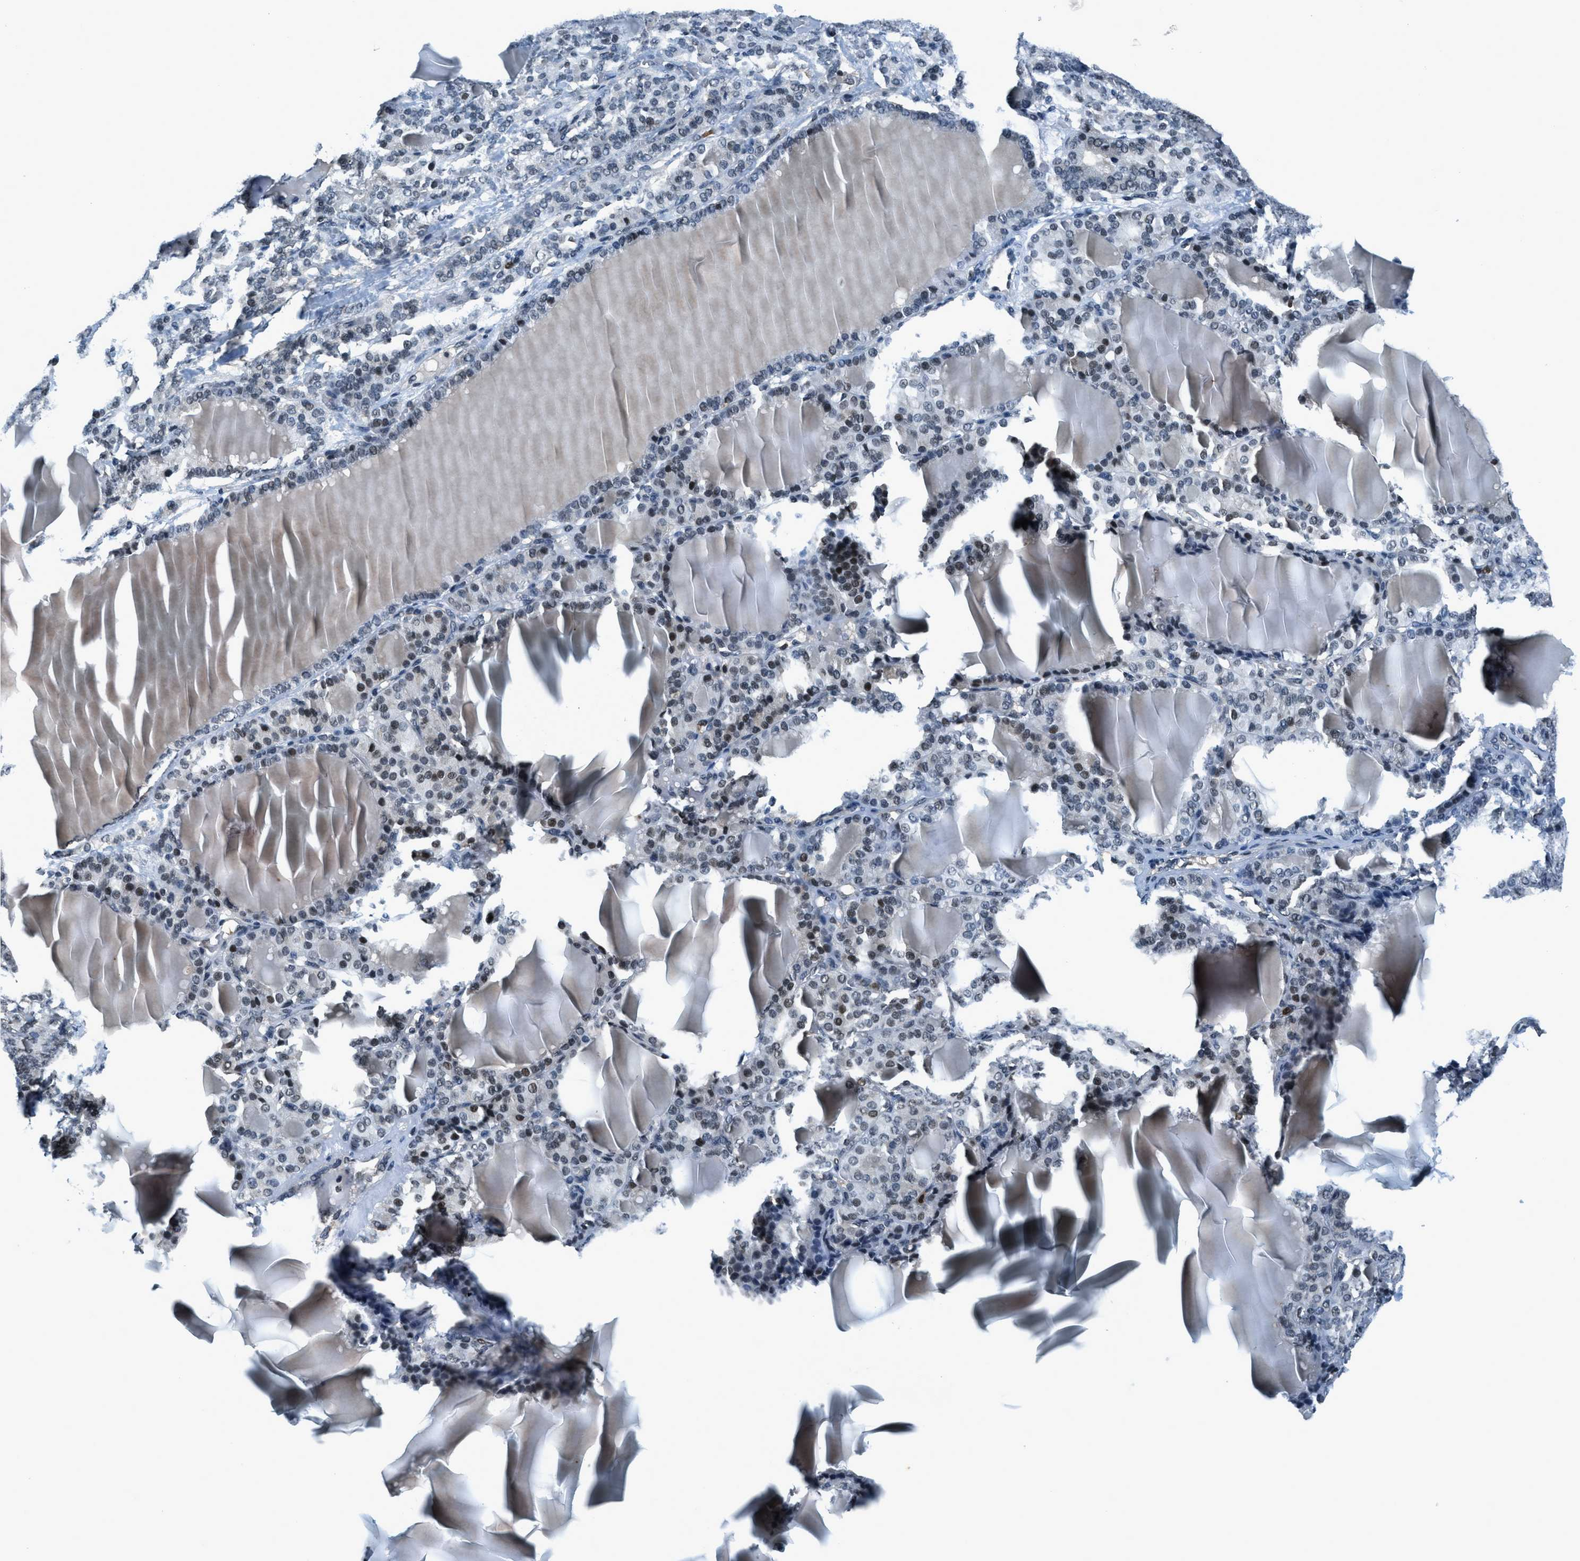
{"staining": {"intensity": "moderate", "quantity": "25%-75%", "location": "nuclear"}, "tissue": "thyroid gland", "cell_type": "Glandular cells", "image_type": "normal", "snomed": [{"axis": "morphology", "description": "Normal tissue, NOS"}, {"axis": "topography", "description": "Thyroid gland"}], "caption": "Glandular cells show medium levels of moderate nuclear positivity in about 25%-75% of cells in unremarkable thyroid gland. The staining was performed using DAB to visualize the protein expression in brown, while the nuclei were stained in blue with hematoxylin (Magnification: 20x).", "gene": "OGFR", "patient": {"sex": "female", "age": 28}}